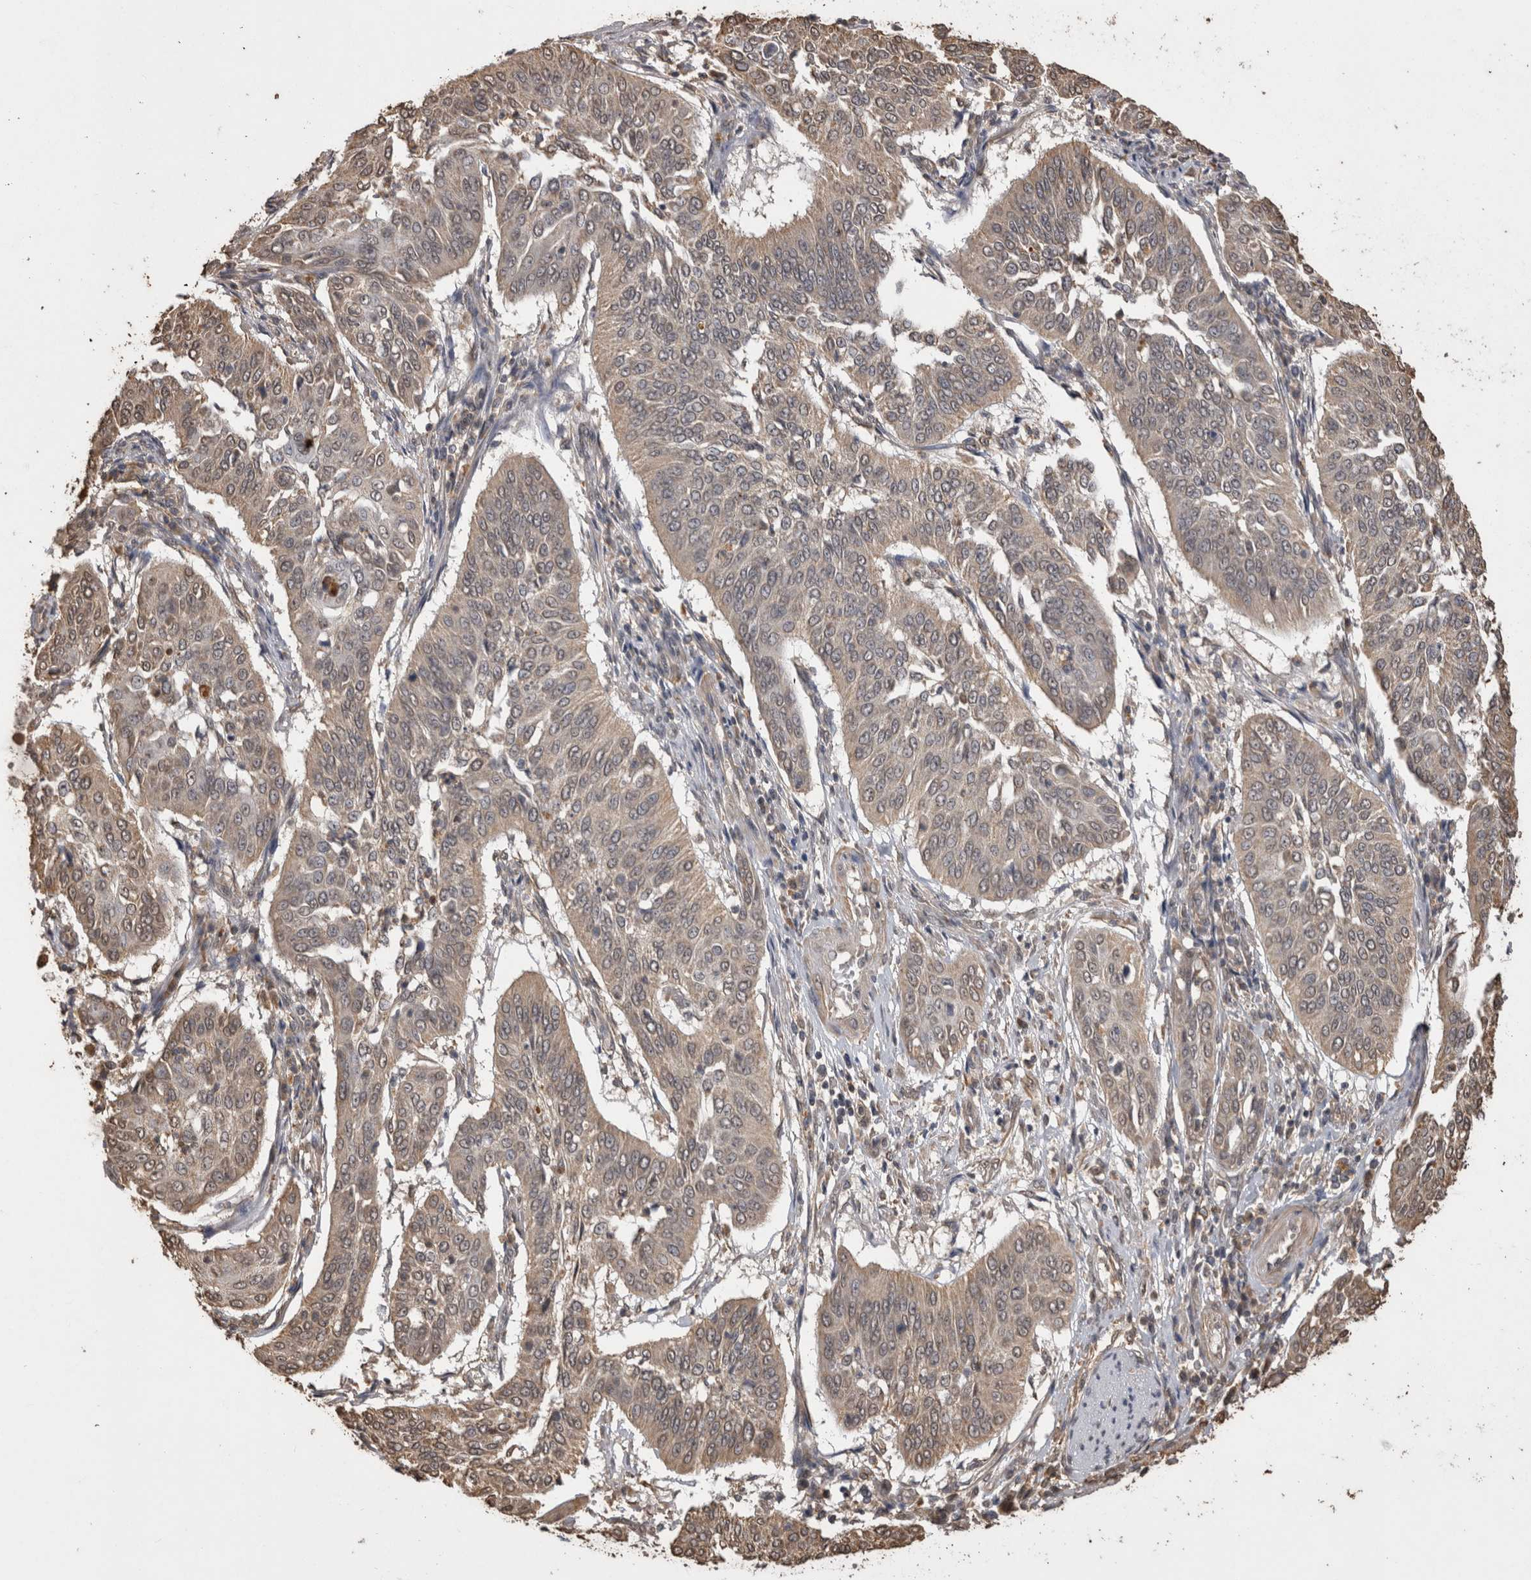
{"staining": {"intensity": "weak", "quantity": ">75%", "location": "cytoplasmic/membranous"}, "tissue": "cervical cancer", "cell_type": "Tumor cells", "image_type": "cancer", "snomed": [{"axis": "morphology", "description": "Normal tissue, NOS"}, {"axis": "morphology", "description": "Squamous cell carcinoma, NOS"}, {"axis": "topography", "description": "Cervix"}], "caption": "Immunohistochemical staining of cervical cancer (squamous cell carcinoma) exhibits low levels of weak cytoplasmic/membranous expression in approximately >75% of tumor cells.", "gene": "SOCS5", "patient": {"sex": "female", "age": 39}}